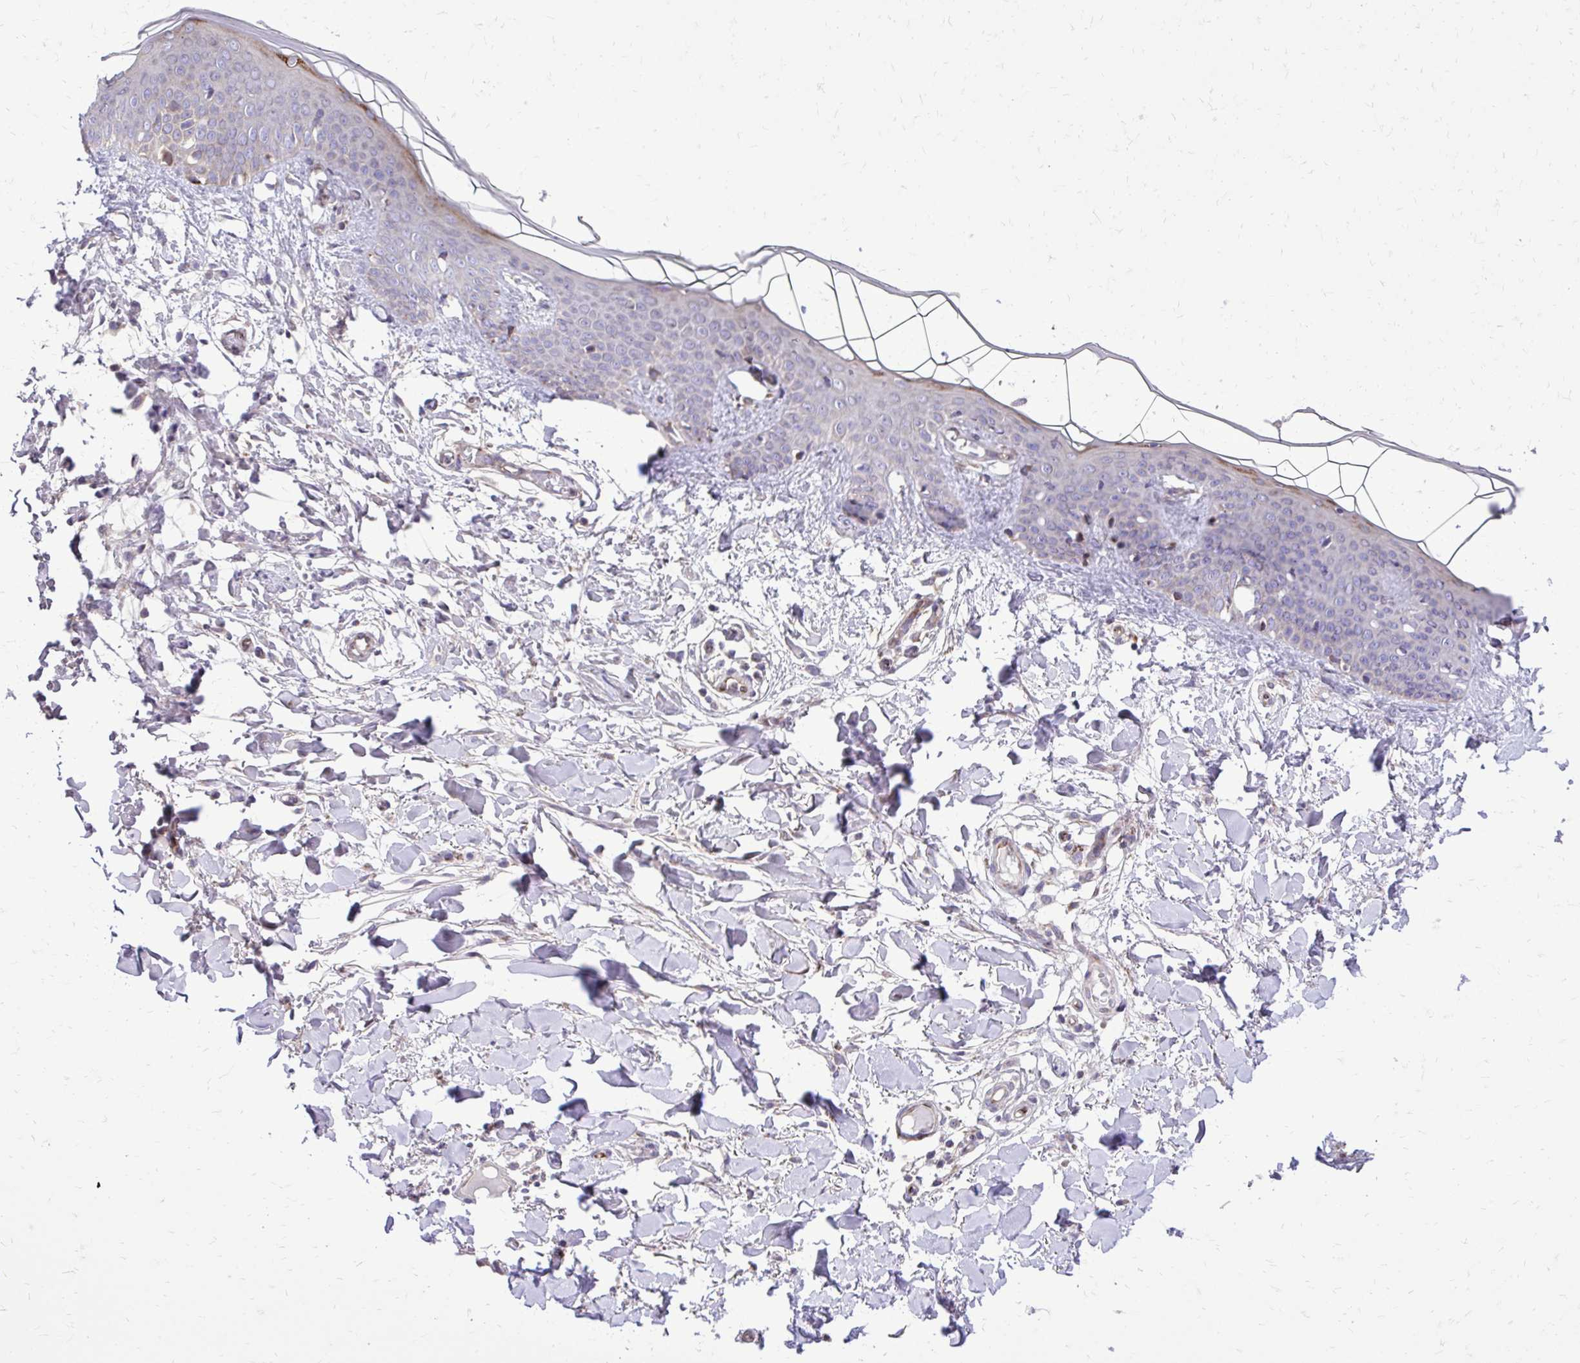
{"staining": {"intensity": "weak", "quantity": "25%-75%", "location": "cytoplasmic/membranous"}, "tissue": "skin", "cell_type": "Fibroblasts", "image_type": "normal", "snomed": [{"axis": "morphology", "description": "Normal tissue, NOS"}, {"axis": "topography", "description": "Skin"}], "caption": "A high-resolution image shows immunohistochemistry (IHC) staining of normal skin, which demonstrates weak cytoplasmic/membranous staining in about 25%-75% of fibroblasts. The staining was performed using DAB, with brown indicating positive protein expression. Nuclei are stained blue with hematoxylin.", "gene": "ABCC3", "patient": {"sex": "female", "age": 34}}